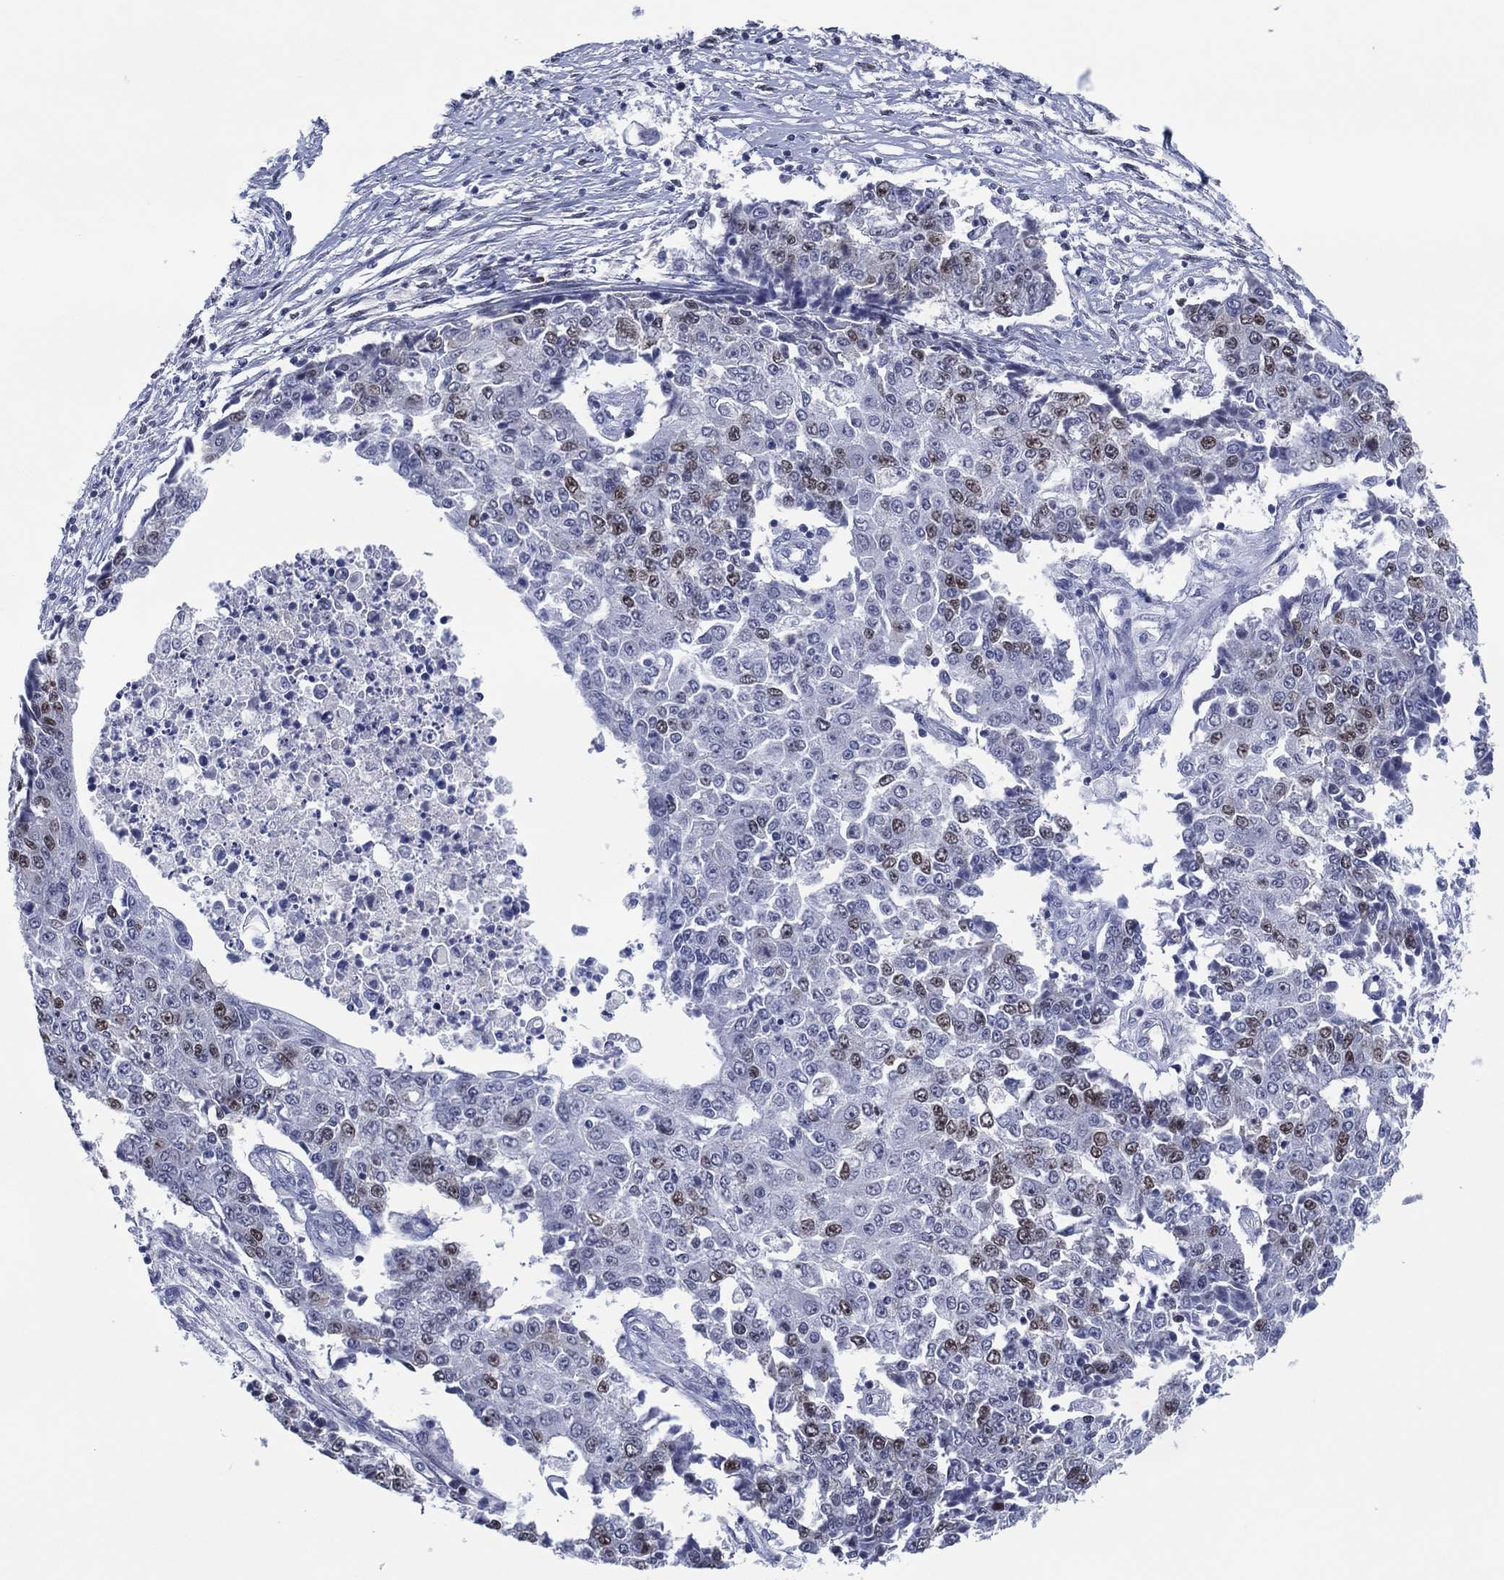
{"staining": {"intensity": "strong", "quantity": "<25%", "location": "nuclear"}, "tissue": "ovarian cancer", "cell_type": "Tumor cells", "image_type": "cancer", "snomed": [{"axis": "morphology", "description": "Carcinoma, endometroid"}, {"axis": "topography", "description": "Ovary"}], "caption": "There is medium levels of strong nuclear positivity in tumor cells of ovarian cancer, as demonstrated by immunohistochemical staining (brown color).", "gene": "GATA6", "patient": {"sex": "female", "age": 42}}